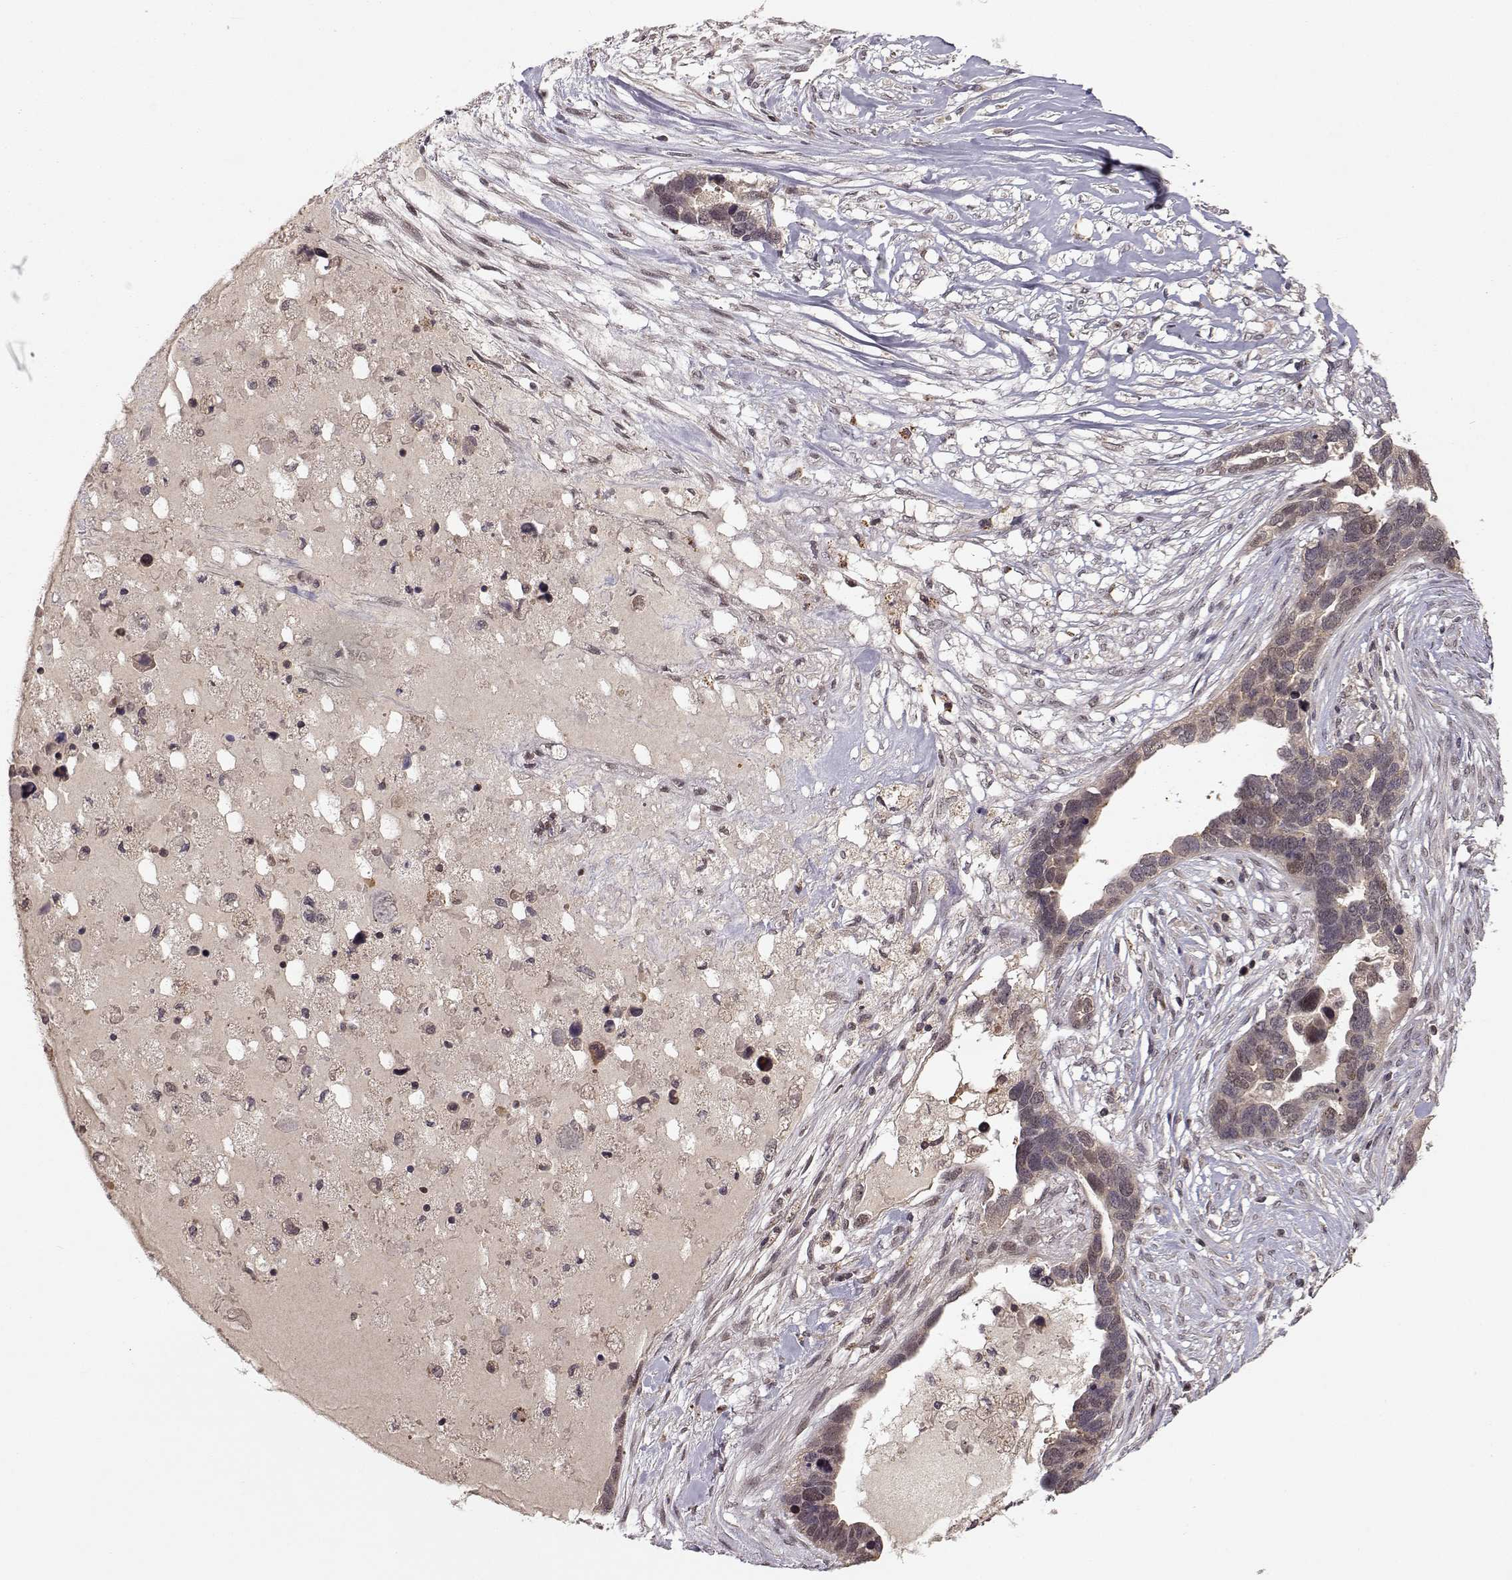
{"staining": {"intensity": "negative", "quantity": "none", "location": "none"}, "tissue": "ovarian cancer", "cell_type": "Tumor cells", "image_type": "cancer", "snomed": [{"axis": "morphology", "description": "Cystadenocarcinoma, serous, NOS"}, {"axis": "topography", "description": "Ovary"}], "caption": "High power microscopy micrograph of an immunohistochemistry (IHC) micrograph of ovarian serous cystadenocarcinoma, revealing no significant positivity in tumor cells. The staining was performed using DAB to visualize the protein expression in brown, while the nuclei were stained in blue with hematoxylin (Magnification: 20x).", "gene": "PLEKHG3", "patient": {"sex": "female", "age": 54}}